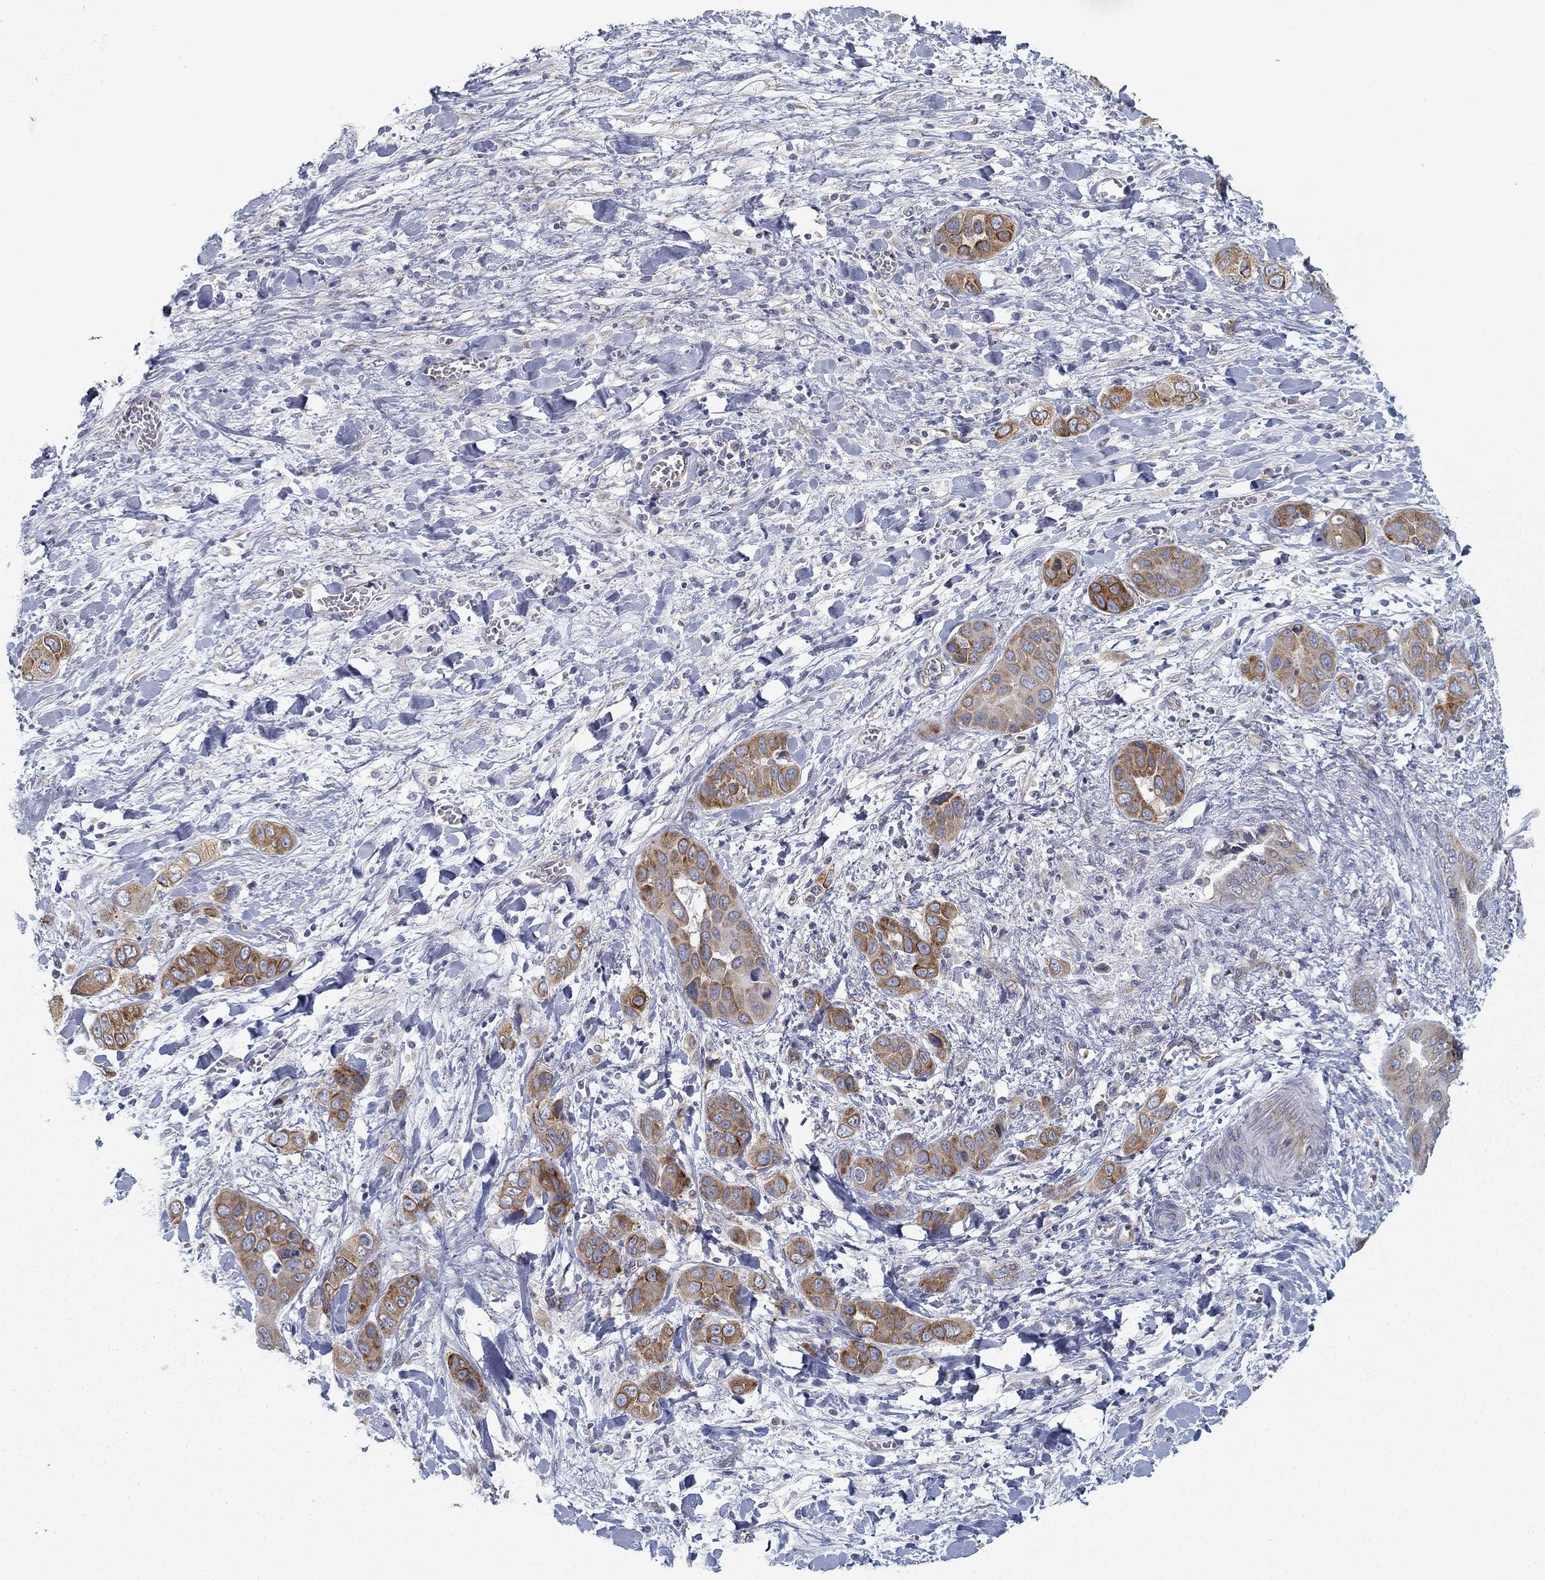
{"staining": {"intensity": "strong", "quantity": ">75%", "location": "cytoplasmic/membranous"}, "tissue": "liver cancer", "cell_type": "Tumor cells", "image_type": "cancer", "snomed": [{"axis": "morphology", "description": "Cholangiocarcinoma"}, {"axis": "topography", "description": "Liver"}], "caption": "Immunohistochemical staining of cholangiocarcinoma (liver) reveals high levels of strong cytoplasmic/membranous protein expression in approximately >75% of tumor cells.", "gene": "FXR1", "patient": {"sex": "female", "age": 52}}